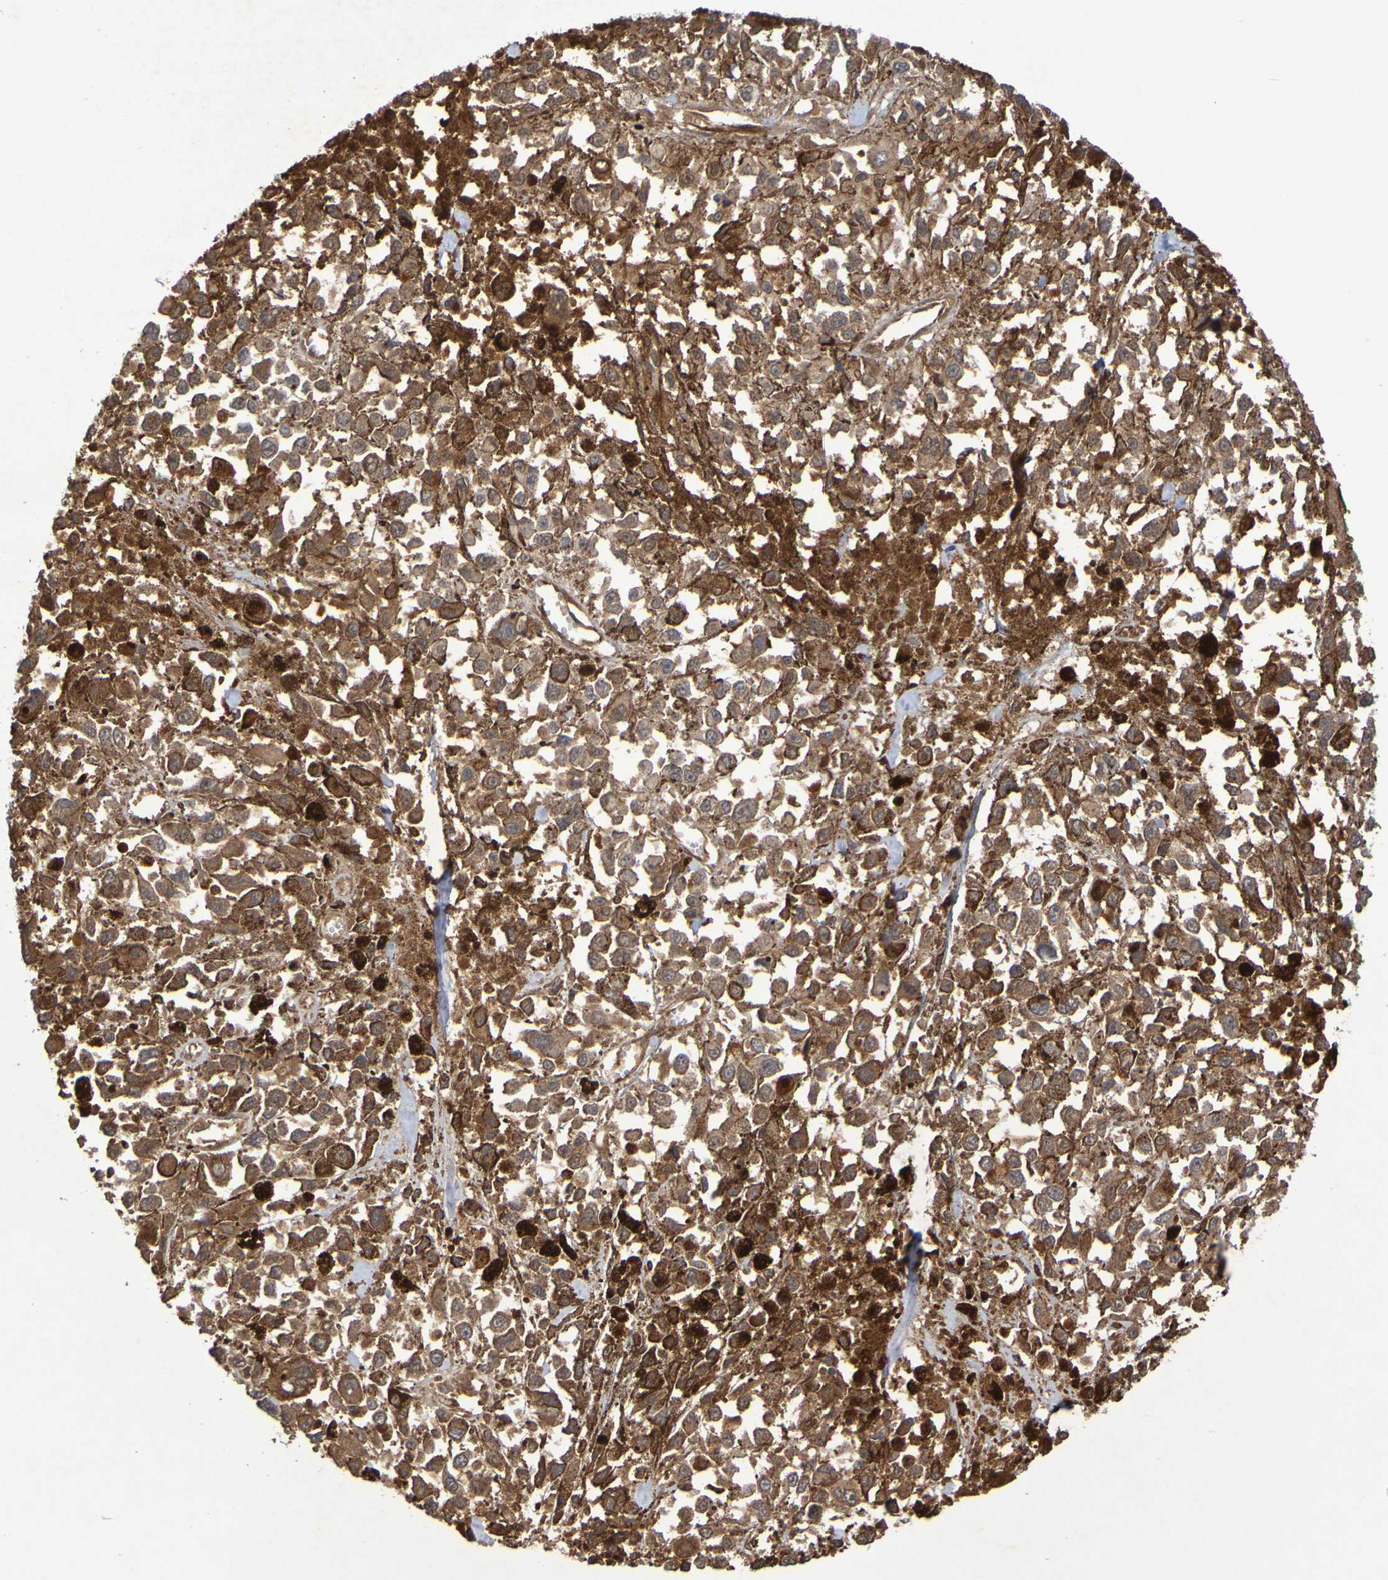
{"staining": {"intensity": "moderate", "quantity": ">75%", "location": "cytoplasmic/membranous"}, "tissue": "melanoma", "cell_type": "Tumor cells", "image_type": "cancer", "snomed": [{"axis": "morphology", "description": "Malignant melanoma, Metastatic site"}, {"axis": "topography", "description": "Lymph node"}], "caption": "A brown stain labels moderate cytoplasmic/membranous positivity of a protein in human melanoma tumor cells.", "gene": "SERPINB6", "patient": {"sex": "male", "age": 59}}